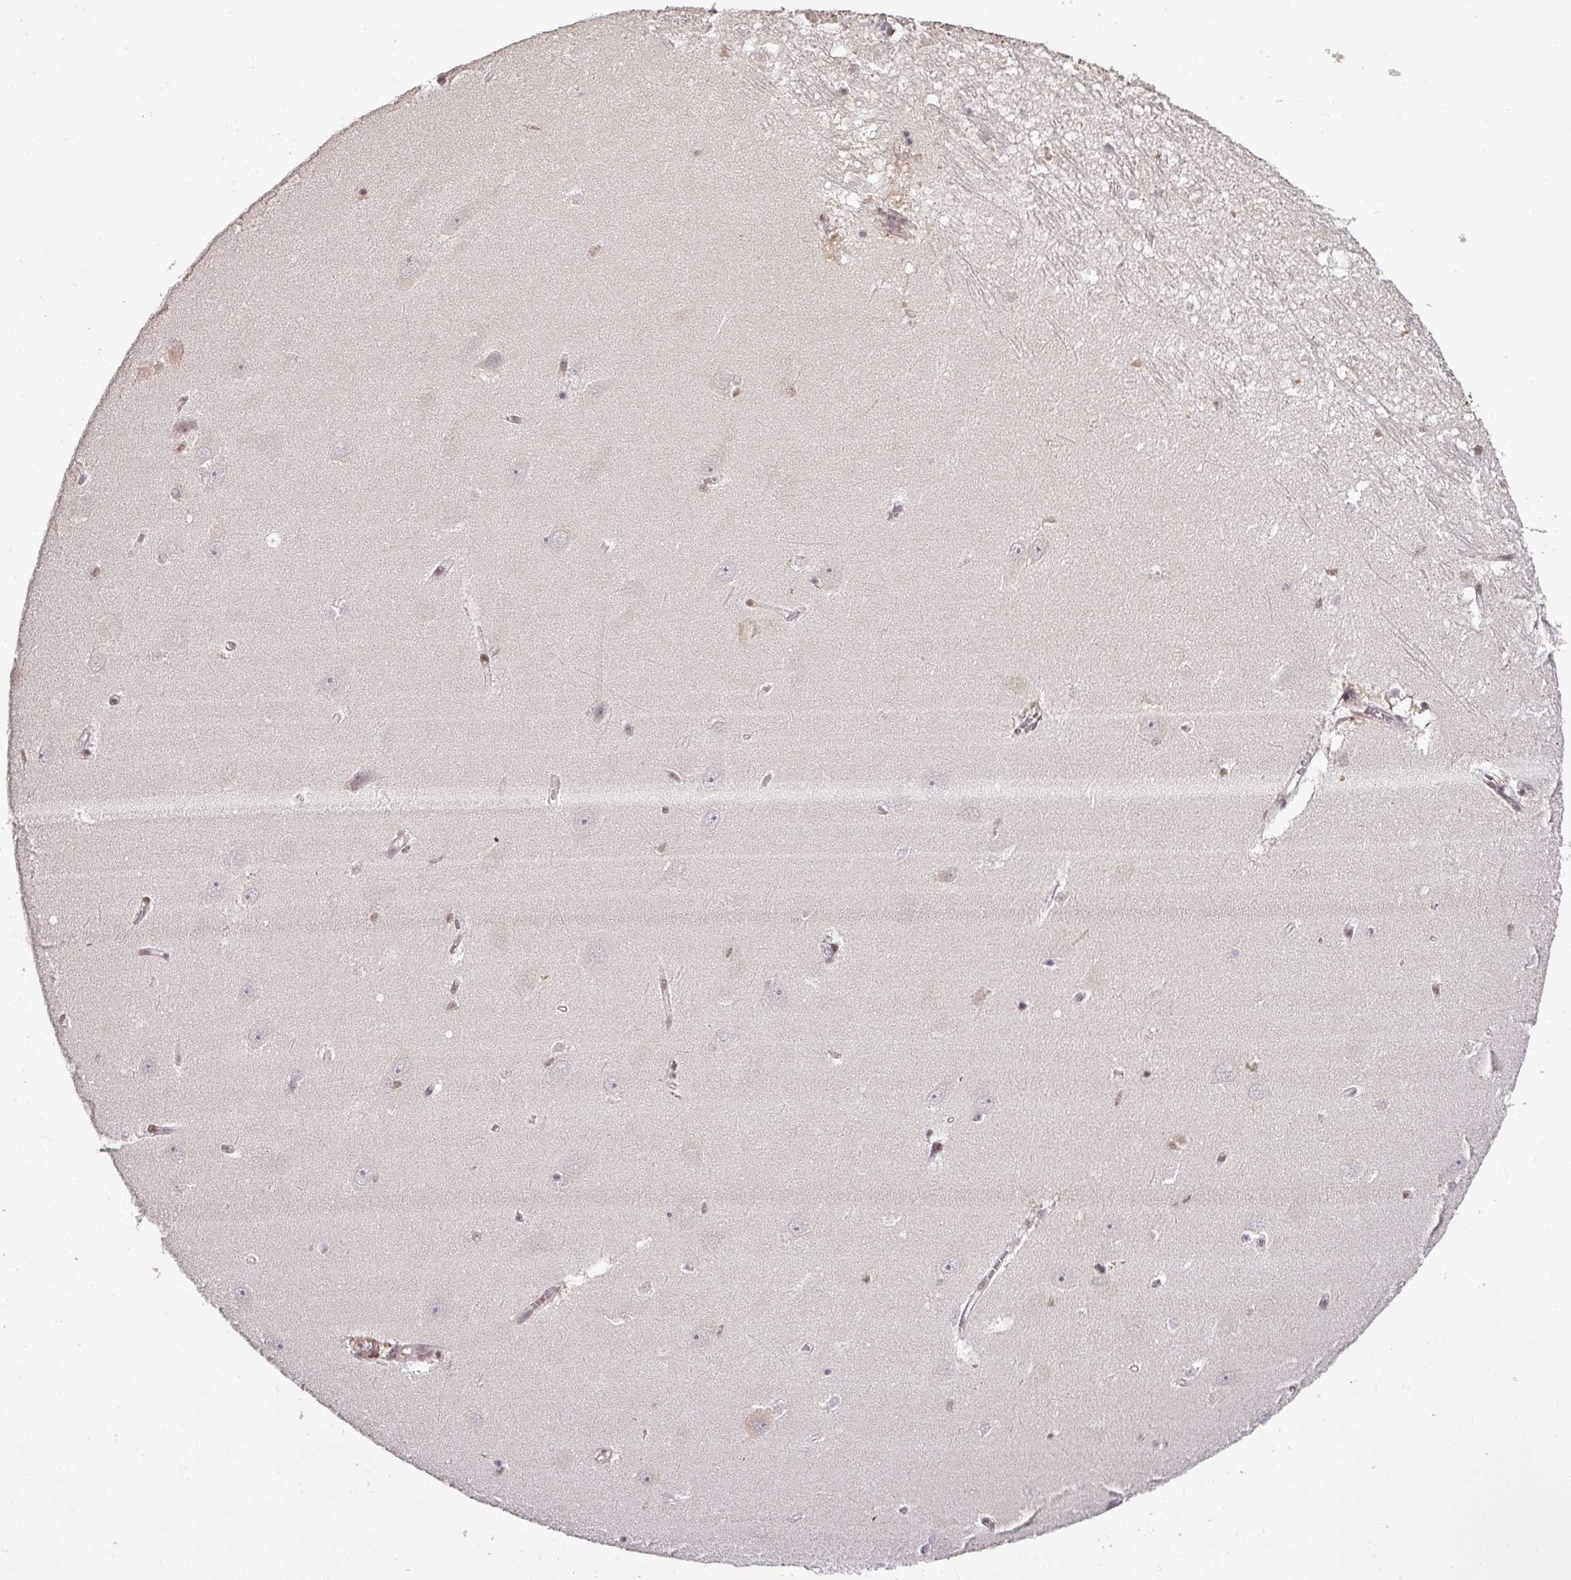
{"staining": {"intensity": "moderate", "quantity": "25%-75%", "location": "nuclear"}, "tissue": "hippocampus", "cell_type": "Glial cells", "image_type": "normal", "snomed": [{"axis": "morphology", "description": "Normal tissue, NOS"}, {"axis": "topography", "description": "Hippocampus"}], "caption": "A brown stain labels moderate nuclear staining of a protein in glial cells of unremarkable hippocampus. The staining is performed using DAB (3,3'-diaminobenzidine) brown chromogen to label protein expression. The nuclei are counter-stained blue using hematoxylin.", "gene": "GPRIN2", "patient": {"sex": "female", "age": 64}}